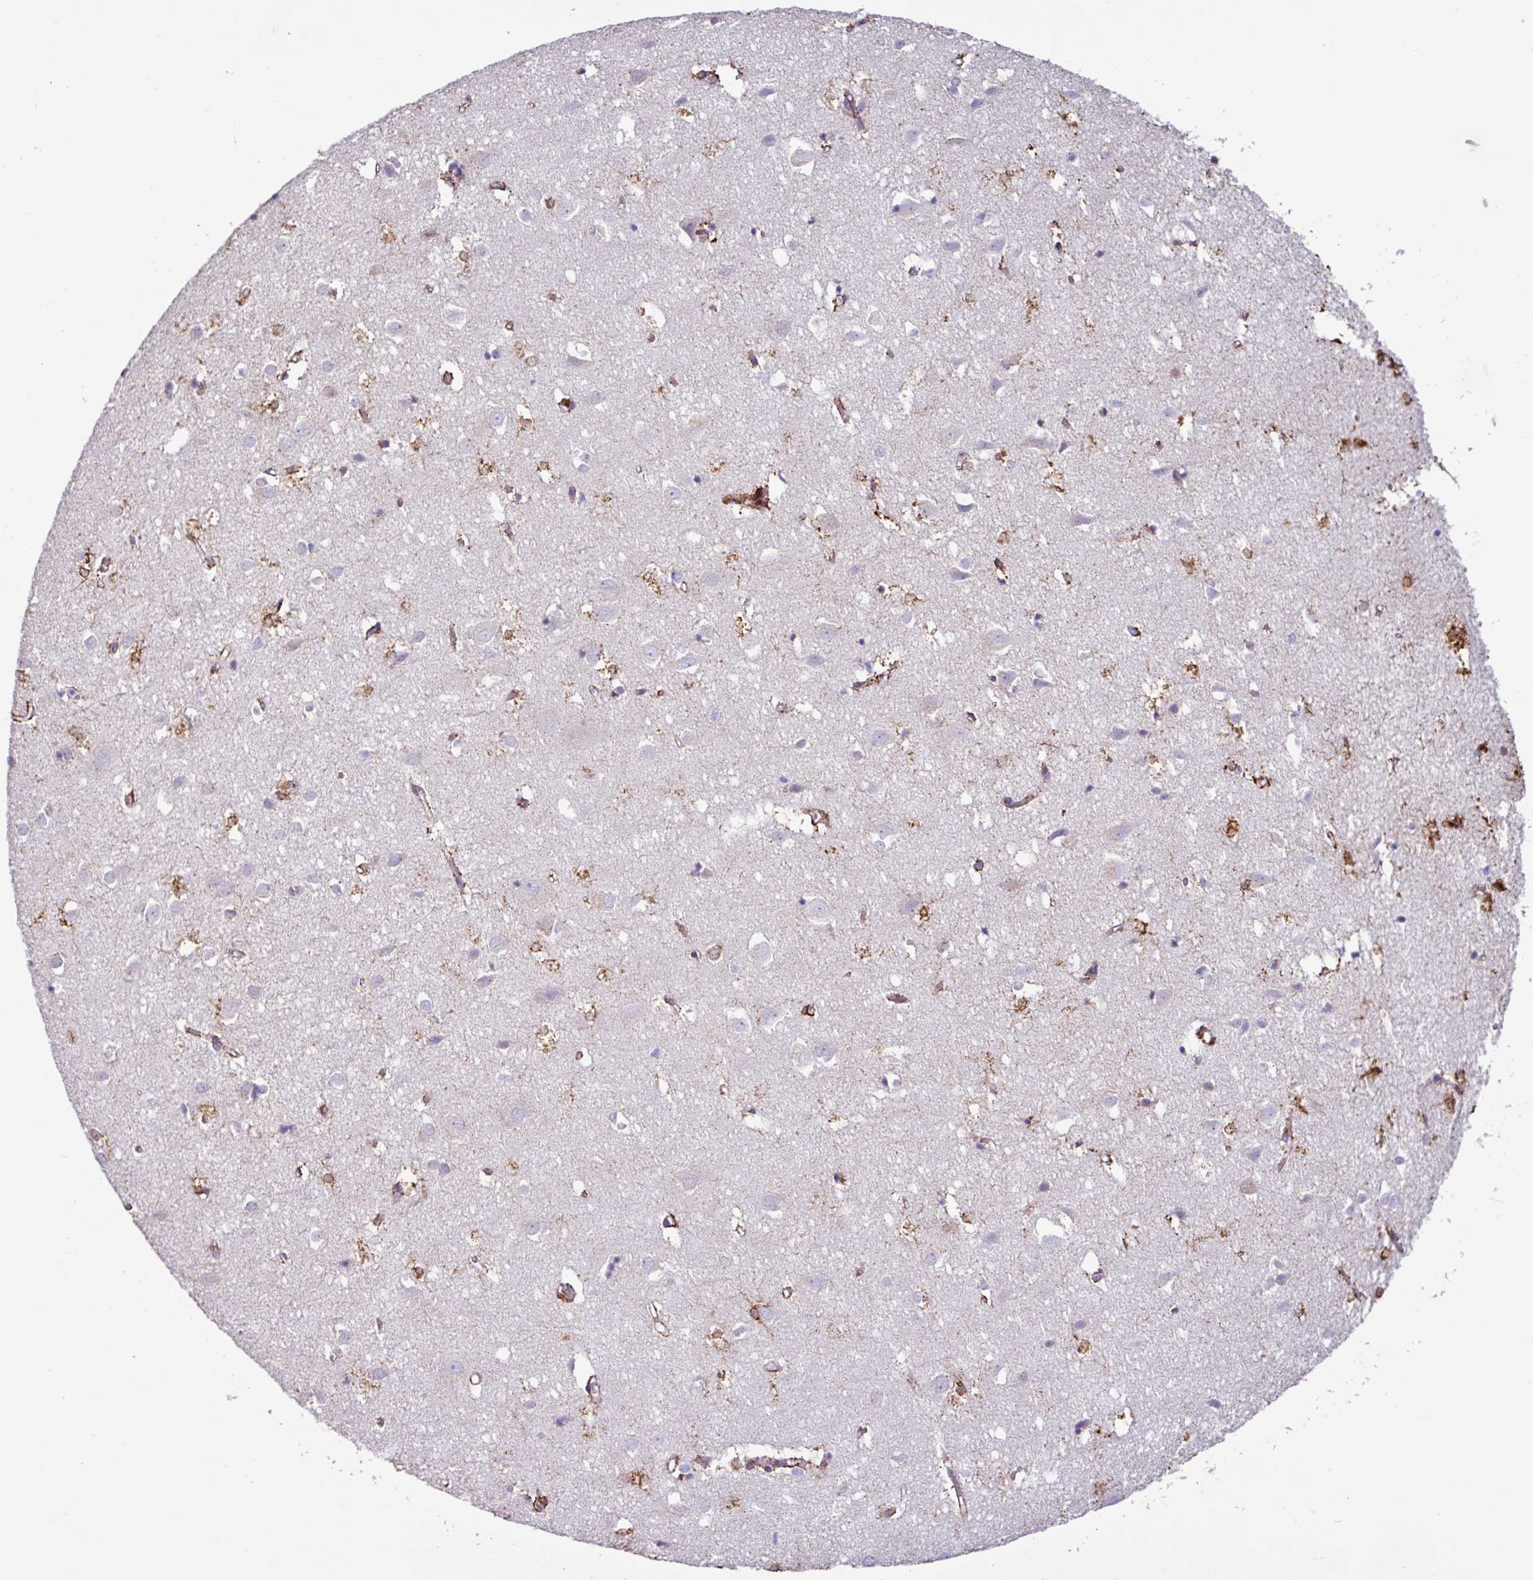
{"staining": {"intensity": "moderate", "quantity": ">75%", "location": "cytoplasmic/membranous"}, "tissue": "cerebral cortex", "cell_type": "Endothelial cells", "image_type": "normal", "snomed": [{"axis": "morphology", "description": "Normal tissue, NOS"}, {"axis": "topography", "description": "Cerebral cortex"}], "caption": "Immunohistochemistry histopathology image of benign cerebral cortex: cerebral cortex stained using immunohistochemistry displays medium levels of moderate protein expression localized specifically in the cytoplasmic/membranous of endothelial cells, appearing as a cytoplasmic/membranous brown color.", "gene": "PPP1R35", "patient": {"sex": "male", "age": 70}}